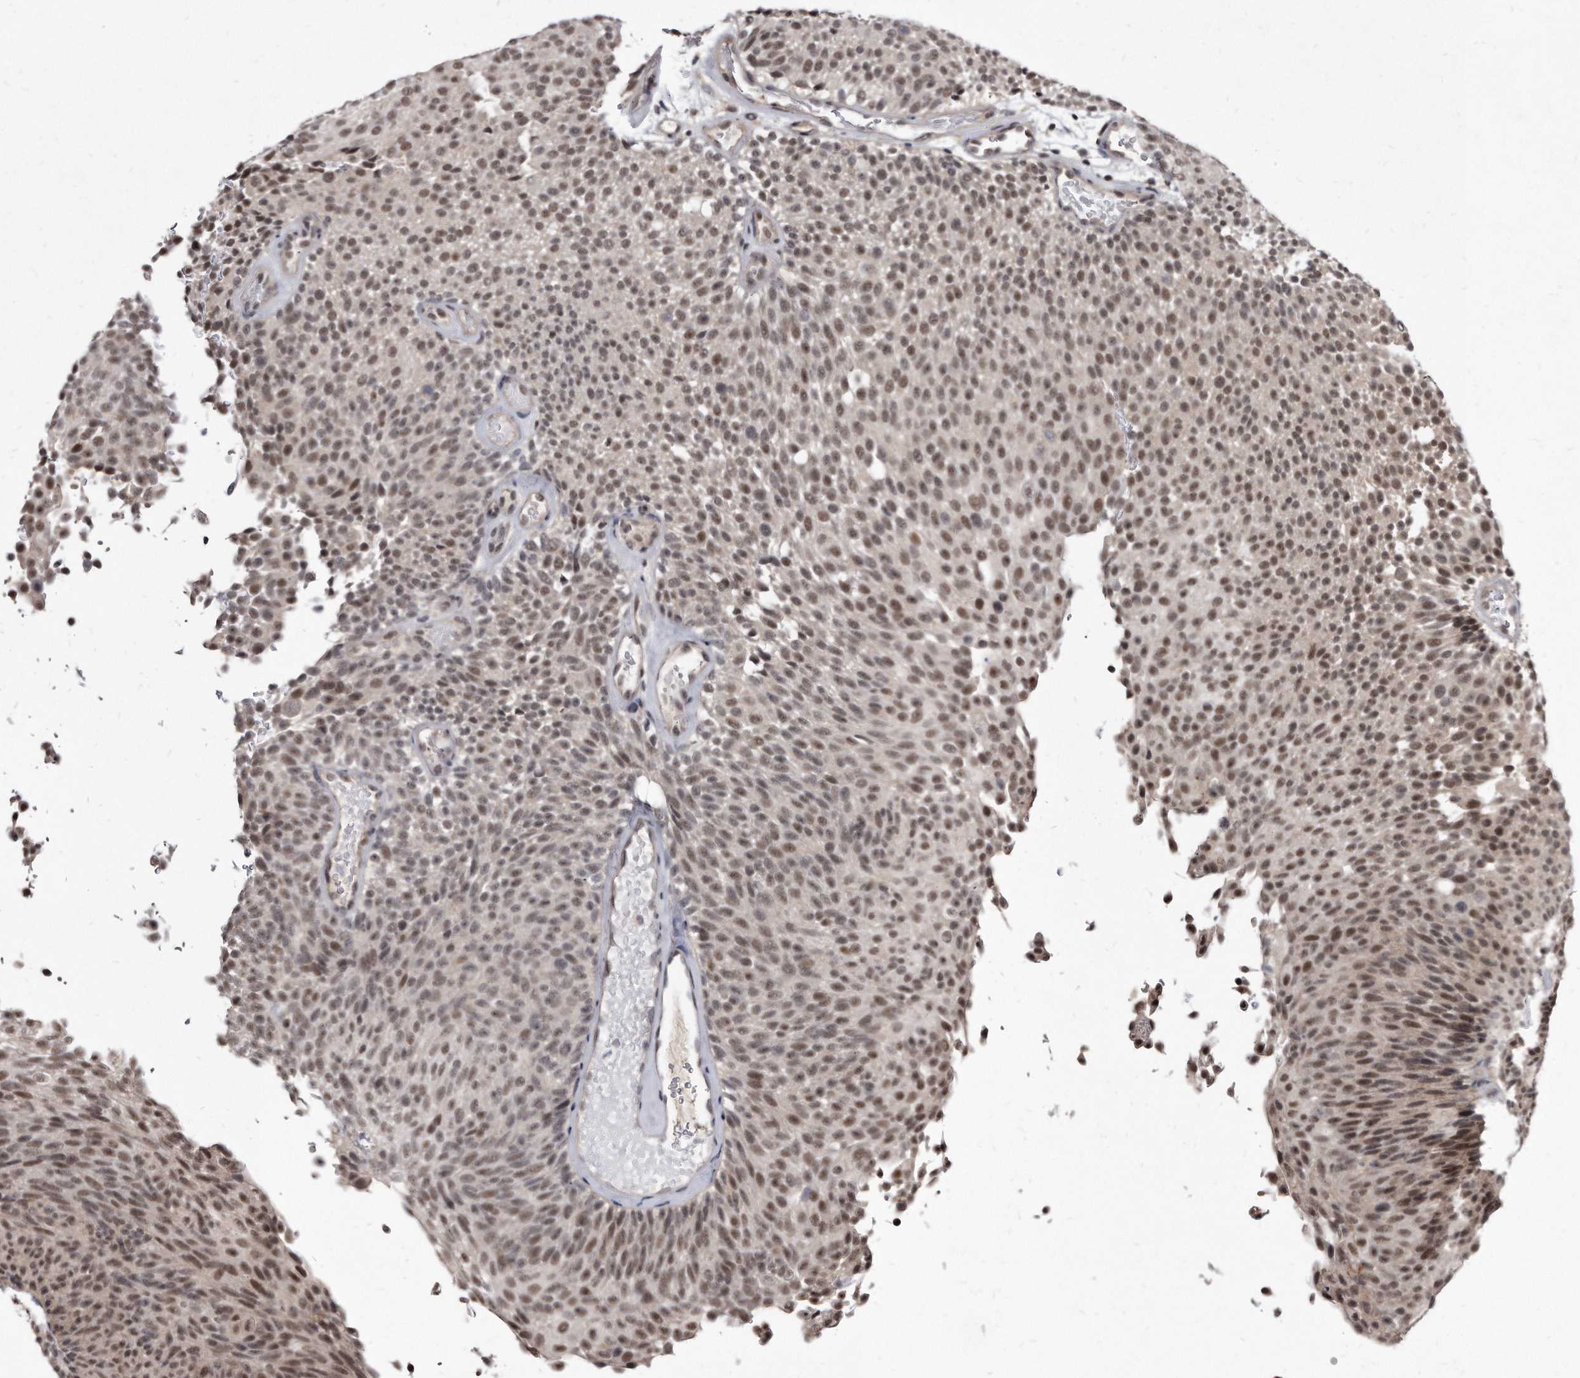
{"staining": {"intensity": "moderate", "quantity": ">75%", "location": "nuclear"}, "tissue": "urothelial cancer", "cell_type": "Tumor cells", "image_type": "cancer", "snomed": [{"axis": "morphology", "description": "Urothelial carcinoma, Low grade"}, {"axis": "topography", "description": "Urinary bladder"}], "caption": "The immunohistochemical stain labels moderate nuclear positivity in tumor cells of low-grade urothelial carcinoma tissue.", "gene": "KLHDC3", "patient": {"sex": "male", "age": 78}}